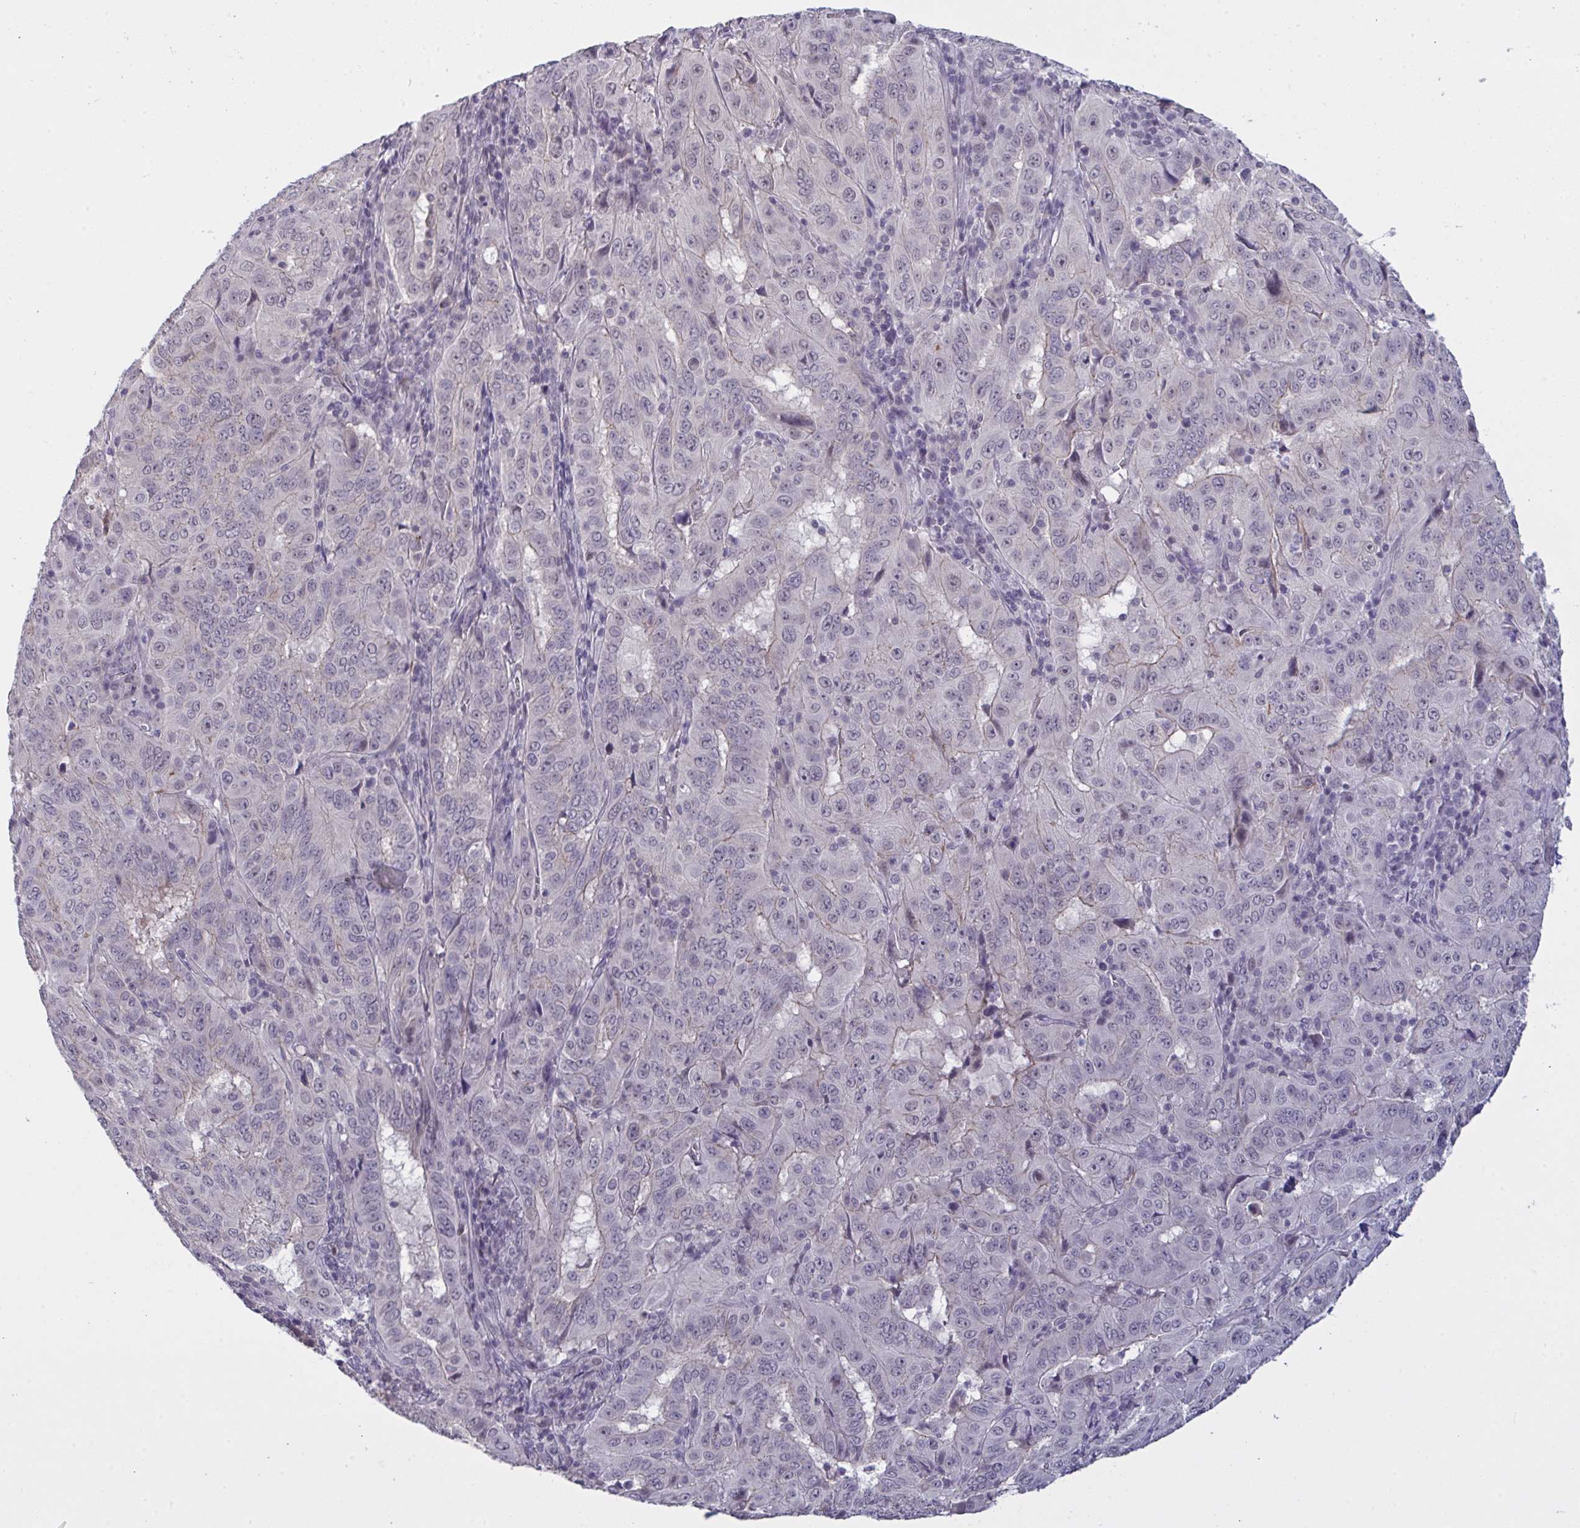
{"staining": {"intensity": "weak", "quantity": "<25%", "location": "cytoplasmic/membranous"}, "tissue": "pancreatic cancer", "cell_type": "Tumor cells", "image_type": "cancer", "snomed": [{"axis": "morphology", "description": "Adenocarcinoma, NOS"}, {"axis": "topography", "description": "Pancreas"}], "caption": "A high-resolution photomicrograph shows IHC staining of pancreatic cancer, which exhibits no significant expression in tumor cells.", "gene": "ZNF784", "patient": {"sex": "male", "age": 63}}